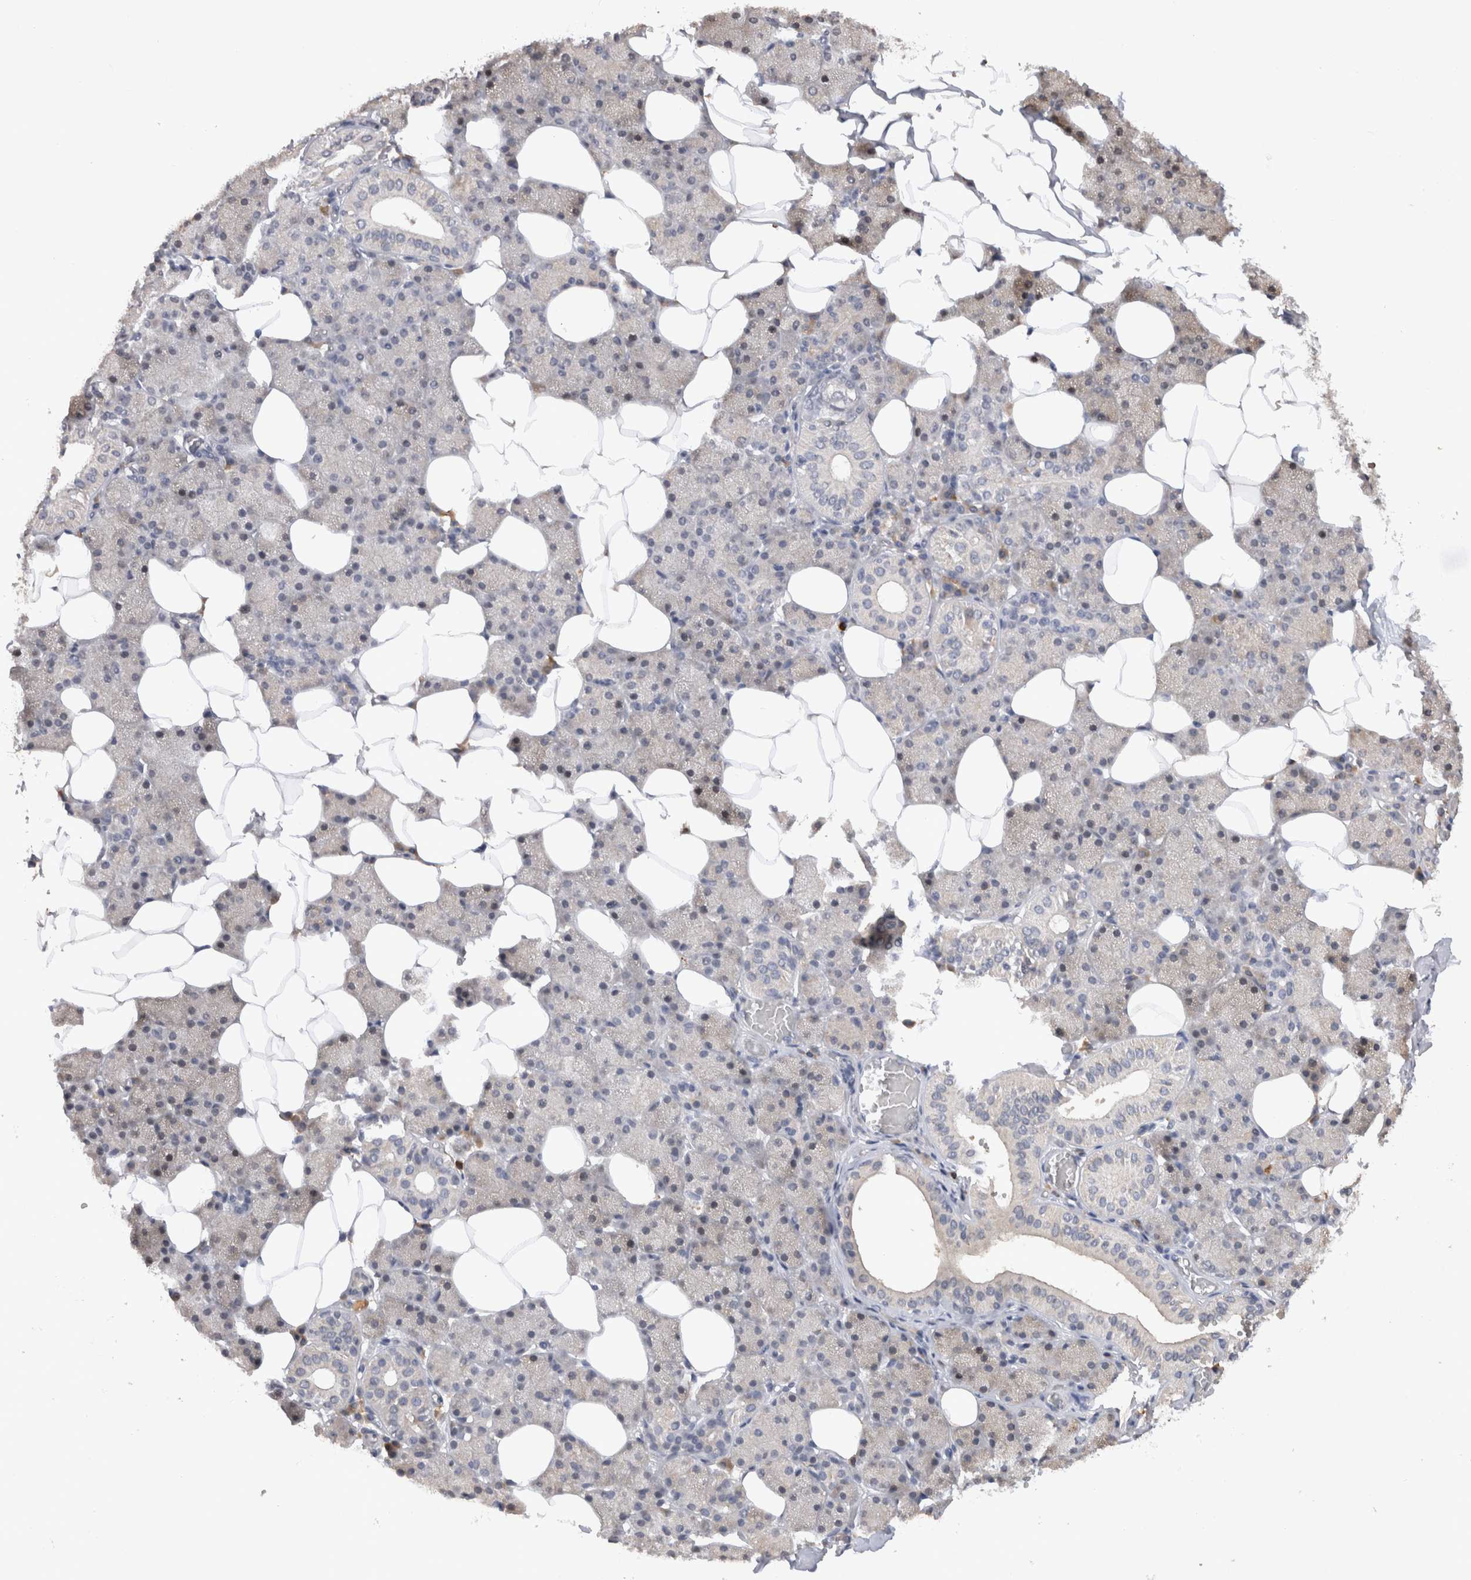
{"staining": {"intensity": "weak", "quantity": "<25%", "location": "nuclear"}, "tissue": "salivary gland", "cell_type": "Glandular cells", "image_type": "normal", "snomed": [{"axis": "morphology", "description": "Normal tissue, NOS"}, {"axis": "topography", "description": "Salivary gland"}], "caption": "The histopathology image displays no staining of glandular cells in normal salivary gland. (DAB (3,3'-diaminobenzidine) immunohistochemistry (IHC) visualized using brightfield microscopy, high magnification).", "gene": "VSIG4", "patient": {"sex": "female", "age": 33}}